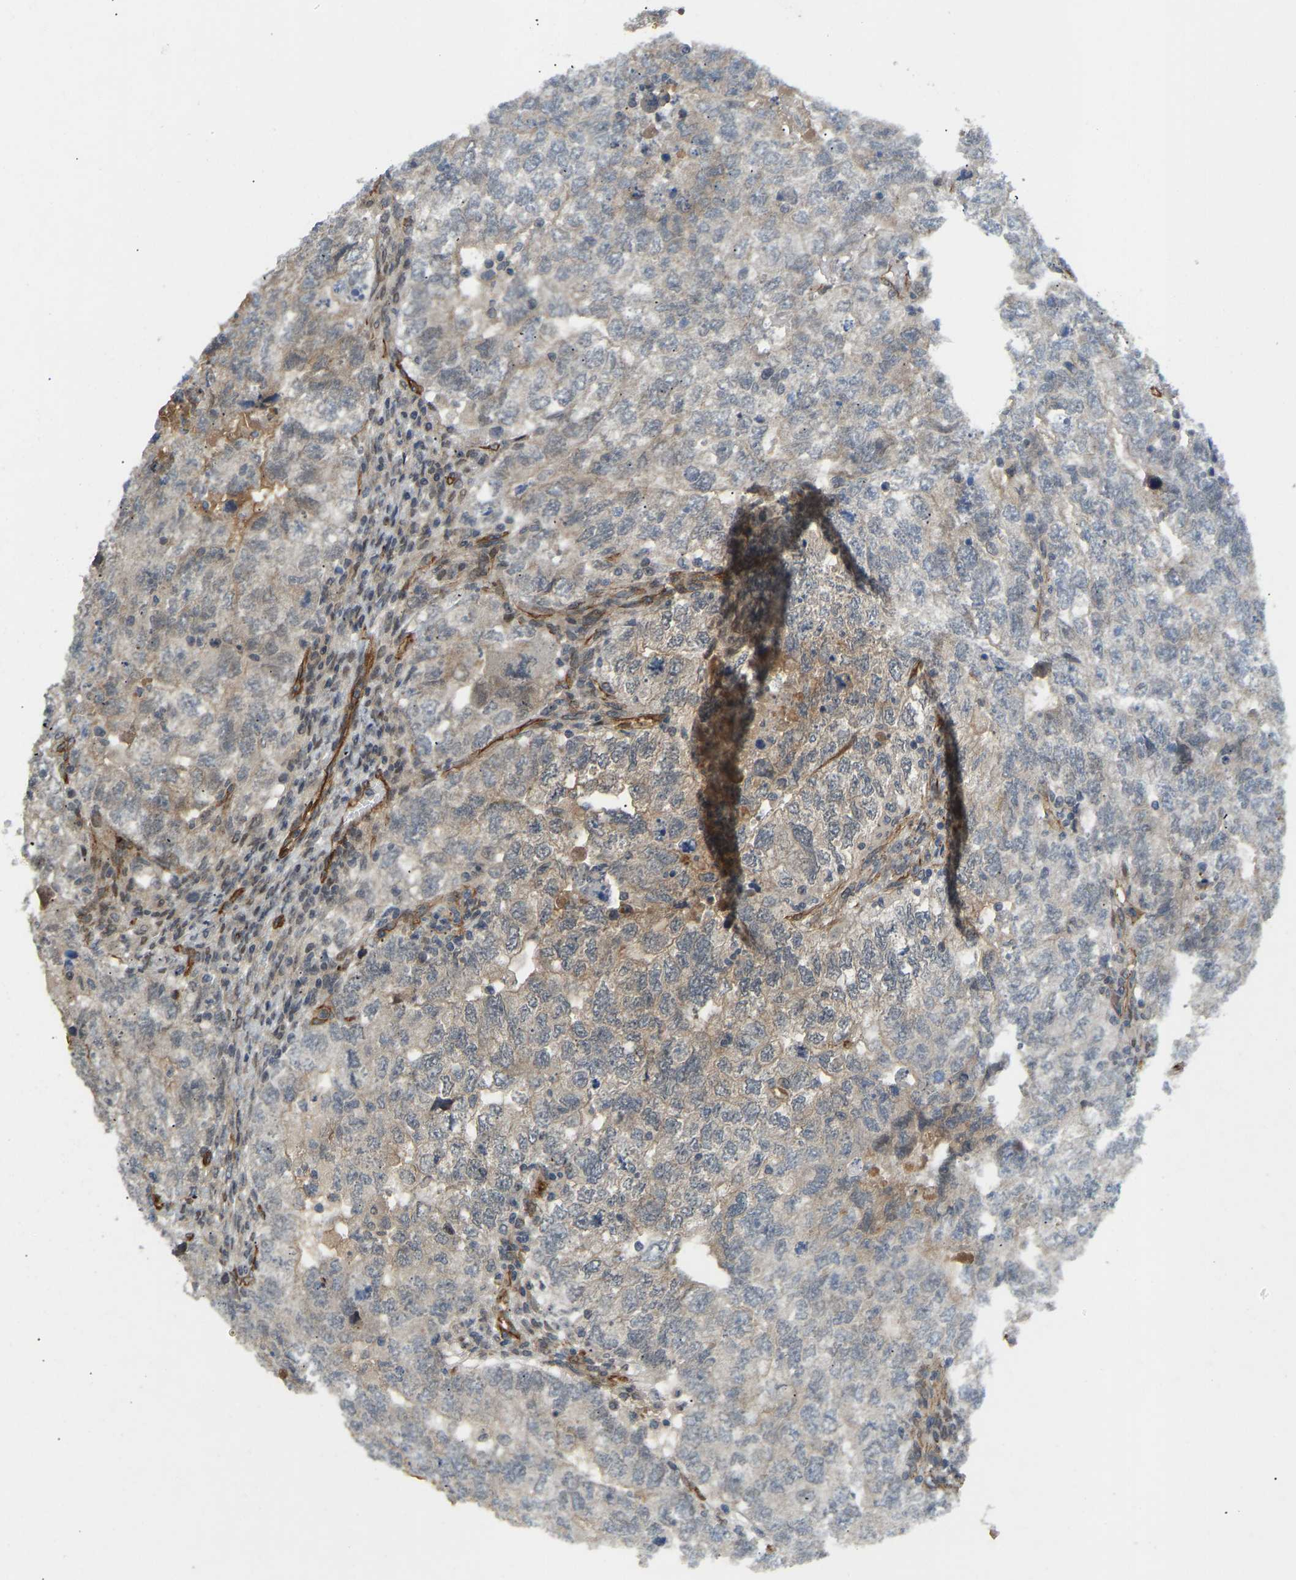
{"staining": {"intensity": "weak", "quantity": "25%-75%", "location": "cytoplasmic/membranous"}, "tissue": "testis cancer", "cell_type": "Tumor cells", "image_type": "cancer", "snomed": [{"axis": "morphology", "description": "Carcinoma, Embryonal, NOS"}, {"axis": "topography", "description": "Testis"}], "caption": "Immunohistochemical staining of testis embryonal carcinoma reveals low levels of weak cytoplasmic/membranous protein expression in approximately 25%-75% of tumor cells.", "gene": "NMB", "patient": {"sex": "male", "age": 36}}